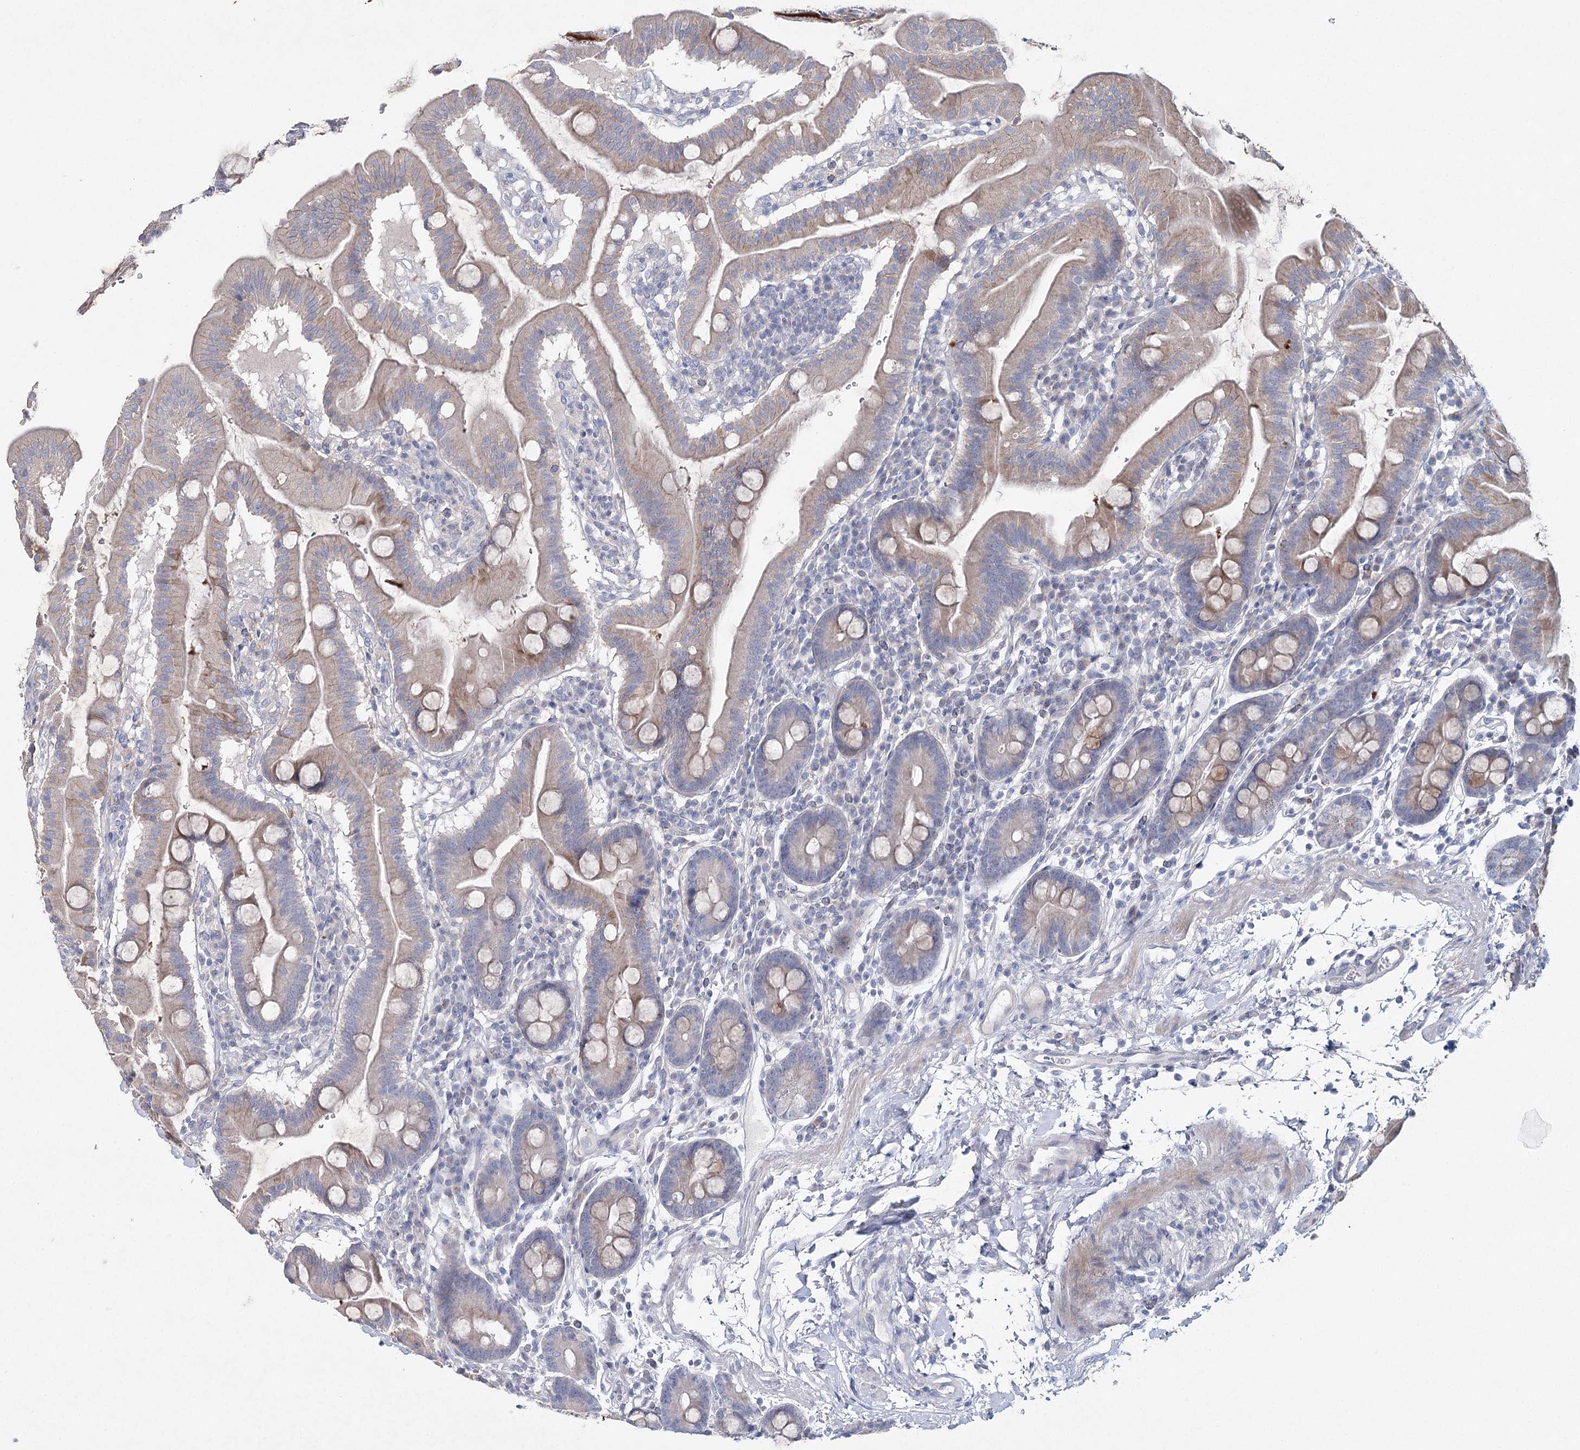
{"staining": {"intensity": "weak", "quantity": "25%-75%", "location": "cytoplasmic/membranous"}, "tissue": "duodenum", "cell_type": "Glandular cells", "image_type": "normal", "snomed": [{"axis": "morphology", "description": "Normal tissue, NOS"}, {"axis": "morphology", "description": "Adenocarcinoma, NOS"}, {"axis": "topography", "description": "Pancreas"}, {"axis": "topography", "description": "Duodenum"}], "caption": "Duodenum stained for a protein (brown) shows weak cytoplasmic/membranous positive expression in approximately 25%-75% of glandular cells.", "gene": "MAP3K13", "patient": {"sex": "male", "age": 50}}